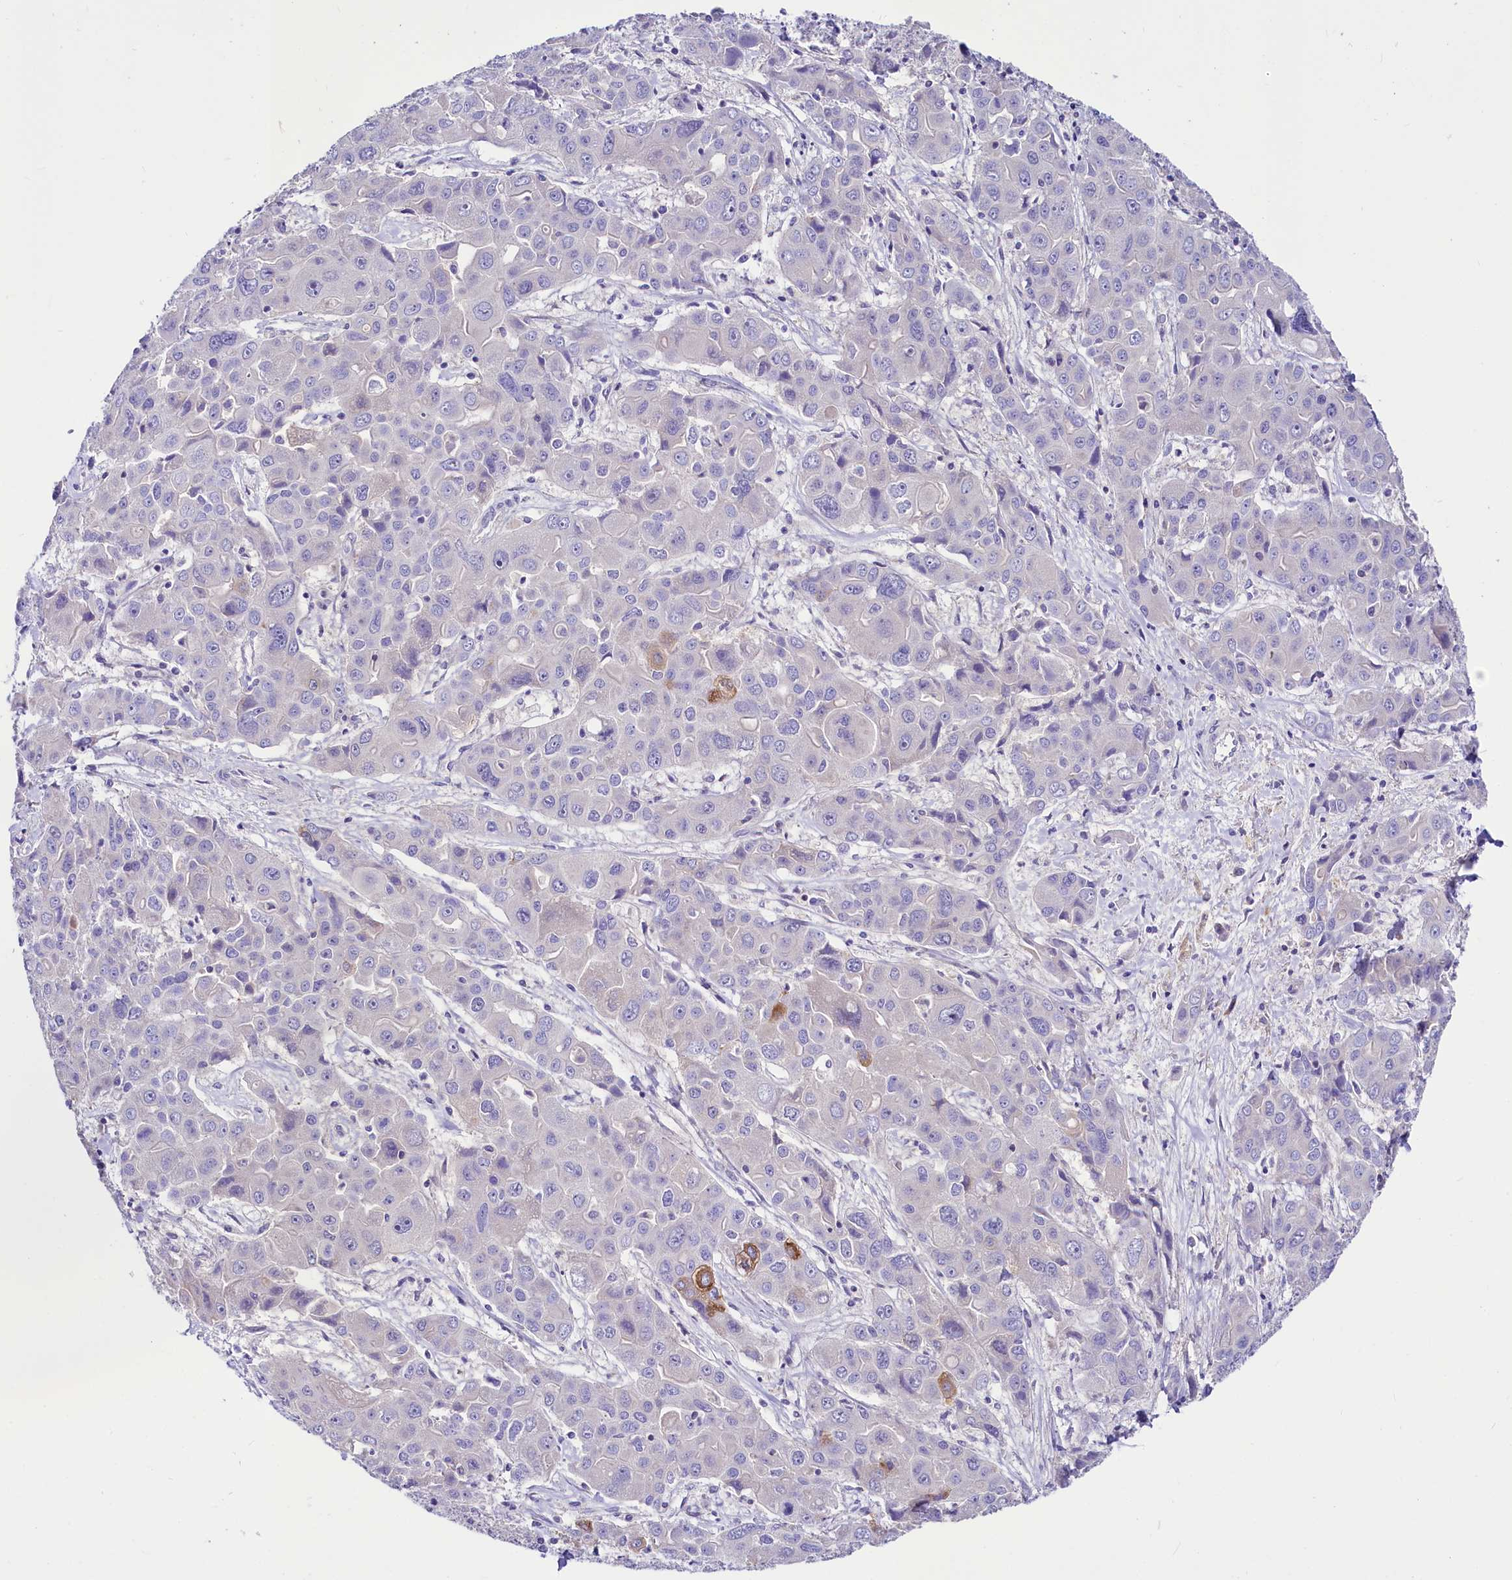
{"staining": {"intensity": "negative", "quantity": "none", "location": "none"}, "tissue": "liver cancer", "cell_type": "Tumor cells", "image_type": "cancer", "snomed": [{"axis": "morphology", "description": "Cholangiocarcinoma"}, {"axis": "topography", "description": "Liver"}], "caption": "IHC of liver cancer demonstrates no expression in tumor cells.", "gene": "ABHD5", "patient": {"sex": "male", "age": 67}}